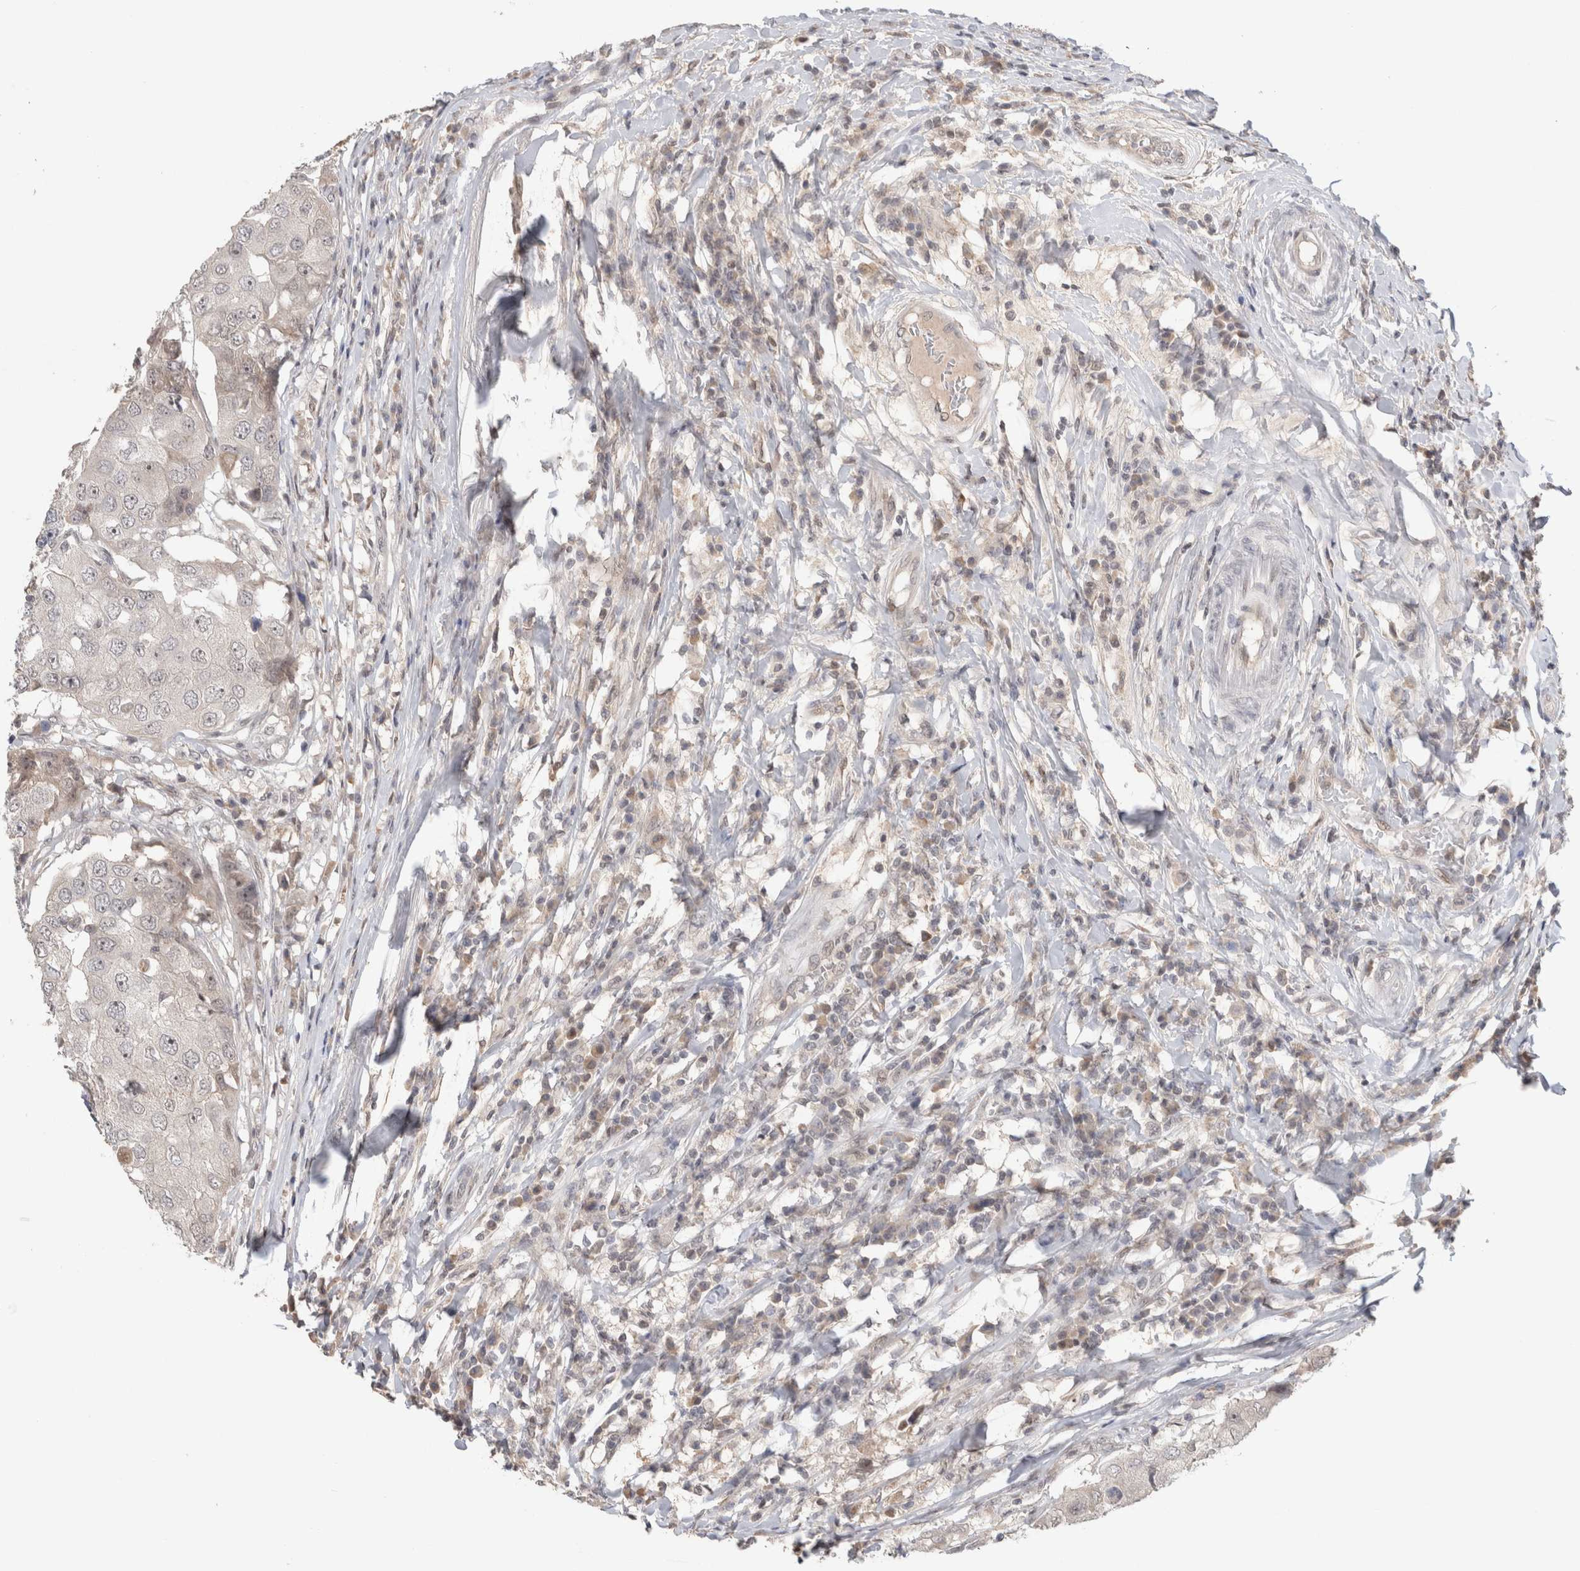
{"staining": {"intensity": "weak", "quantity": "<25%", "location": "nuclear"}, "tissue": "breast cancer", "cell_type": "Tumor cells", "image_type": "cancer", "snomed": [{"axis": "morphology", "description": "Duct carcinoma"}, {"axis": "topography", "description": "Breast"}], "caption": "DAB immunohistochemical staining of intraductal carcinoma (breast) displays no significant staining in tumor cells. (DAB immunohistochemistry with hematoxylin counter stain).", "gene": "SYDE2", "patient": {"sex": "female", "age": 27}}